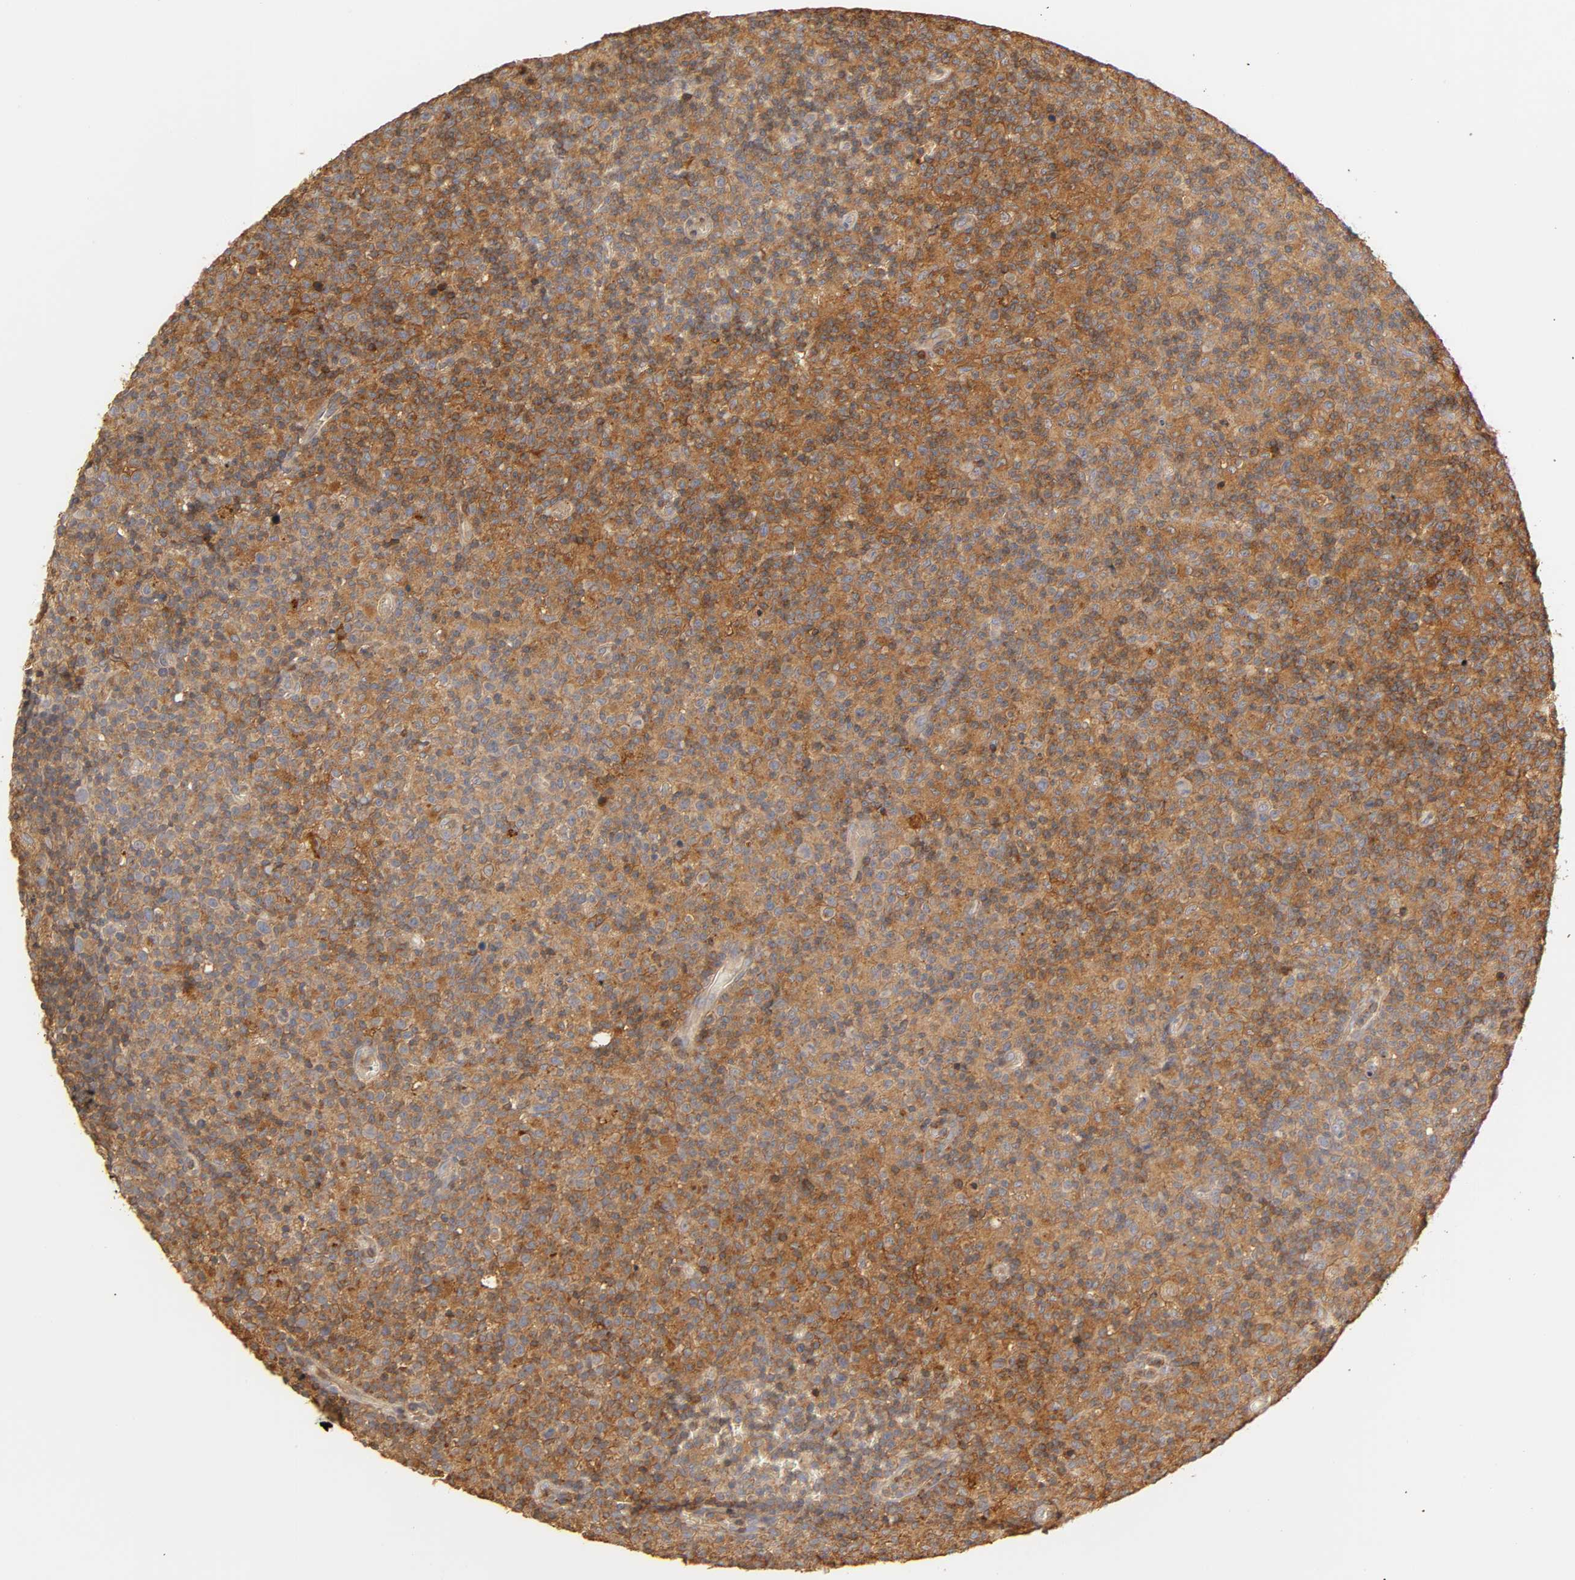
{"staining": {"intensity": "weak", "quantity": ">75%", "location": "cytoplasmic/membranous"}, "tissue": "lymph node", "cell_type": "Germinal center cells", "image_type": "normal", "snomed": [{"axis": "morphology", "description": "Normal tissue, NOS"}, {"axis": "morphology", "description": "Inflammation, NOS"}, {"axis": "topography", "description": "Lymph node"}], "caption": "Protein analysis of normal lymph node demonstrates weak cytoplasmic/membranous staining in approximately >75% of germinal center cells.", "gene": "RHOA", "patient": {"sex": "male", "age": 55}}